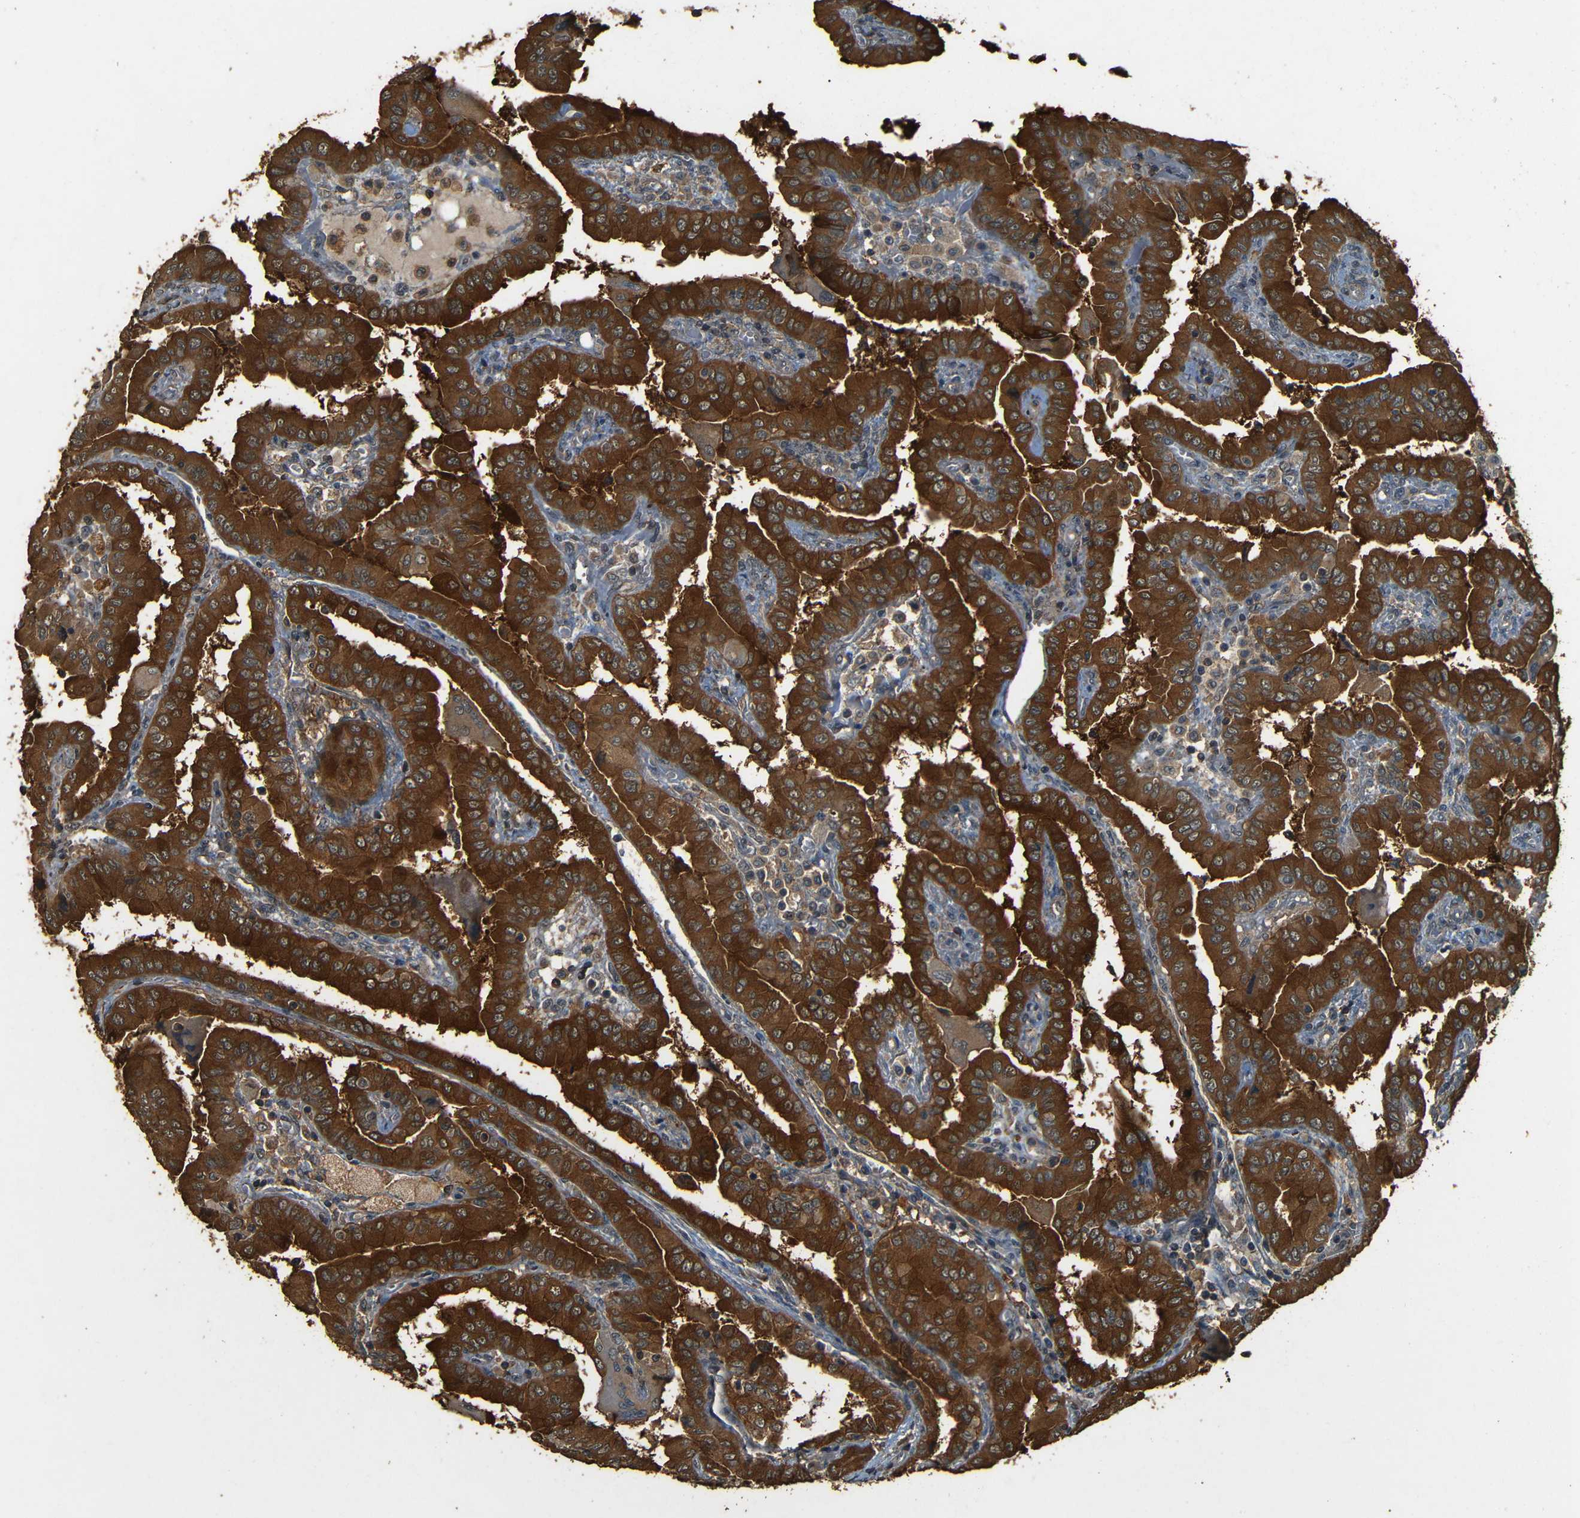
{"staining": {"intensity": "strong", "quantity": ">75%", "location": "cytoplasmic/membranous"}, "tissue": "thyroid cancer", "cell_type": "Tumor cells", "image_type": "cancer", "snomed": [{"axis": "morphology", "description": "Papillary adenocarcinoma, NOS"}, {"axis": "topography", "description": "Thyroid gland"}], "caption": "This is a histology image of IHC staining of thyroid papillary adenocarcinoma, which shows strong positivity in the cytoplasmic/membranous of tumor cells.", "gene": "PDE5A", "patient": {"sex": "male", "age": 33}}